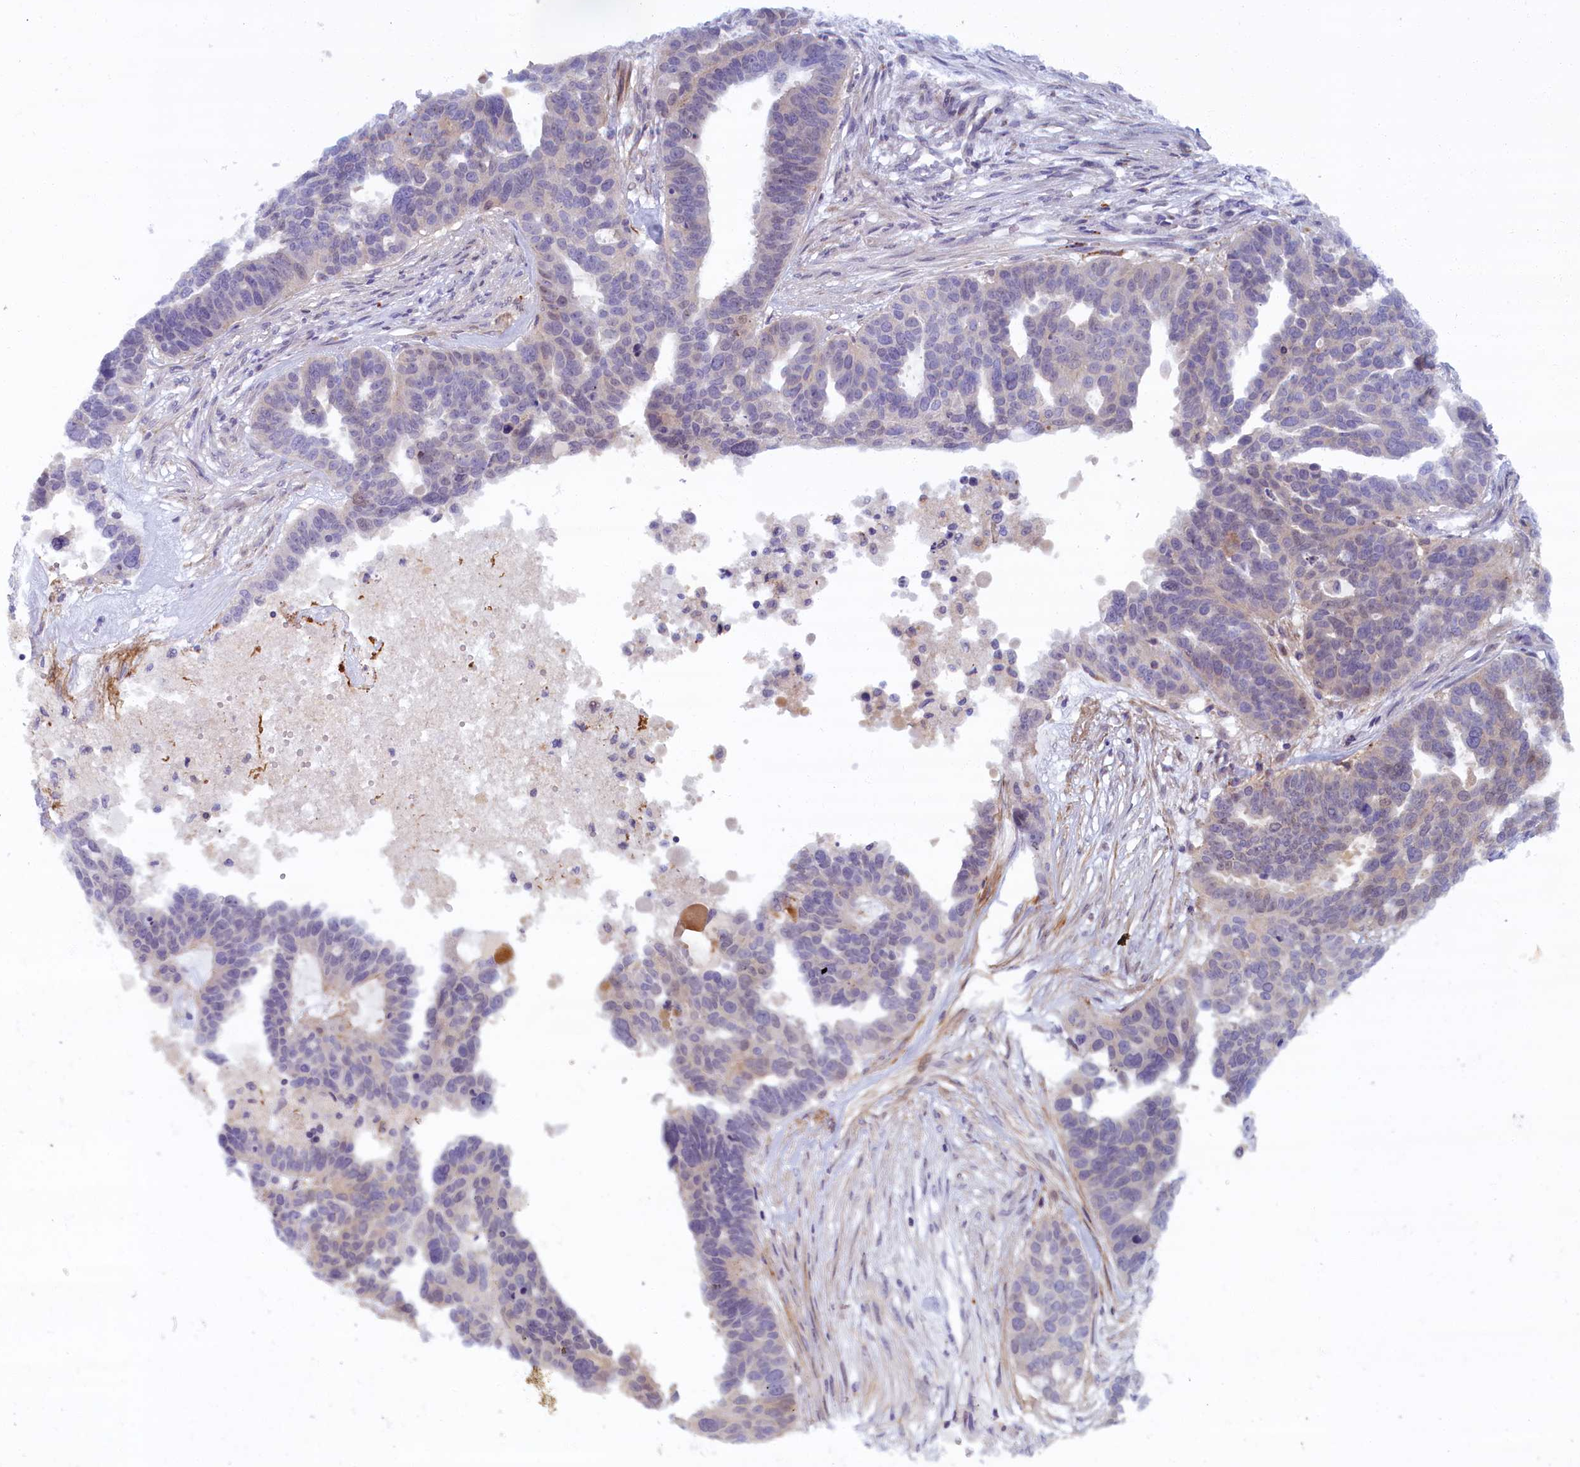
{"staining": {"intensity": "negative", "quantity": "none", "location": "none"}, "tissue": "ovarian cancer", "cell_type": "Tumor cells", "image_type": "cancer", "snomed": [{"axis": "morphology", "description": "Cystadenocarcinoma, serous, NOS"}, {"axis": "topography", "description": "Ovary"}], "caption": "IHC of human ovarian serous cystadenocarcinoma reveals no staining in tumor cells.", "gene": "FCSK", "patient": {"sex": "female", "age": 59}}